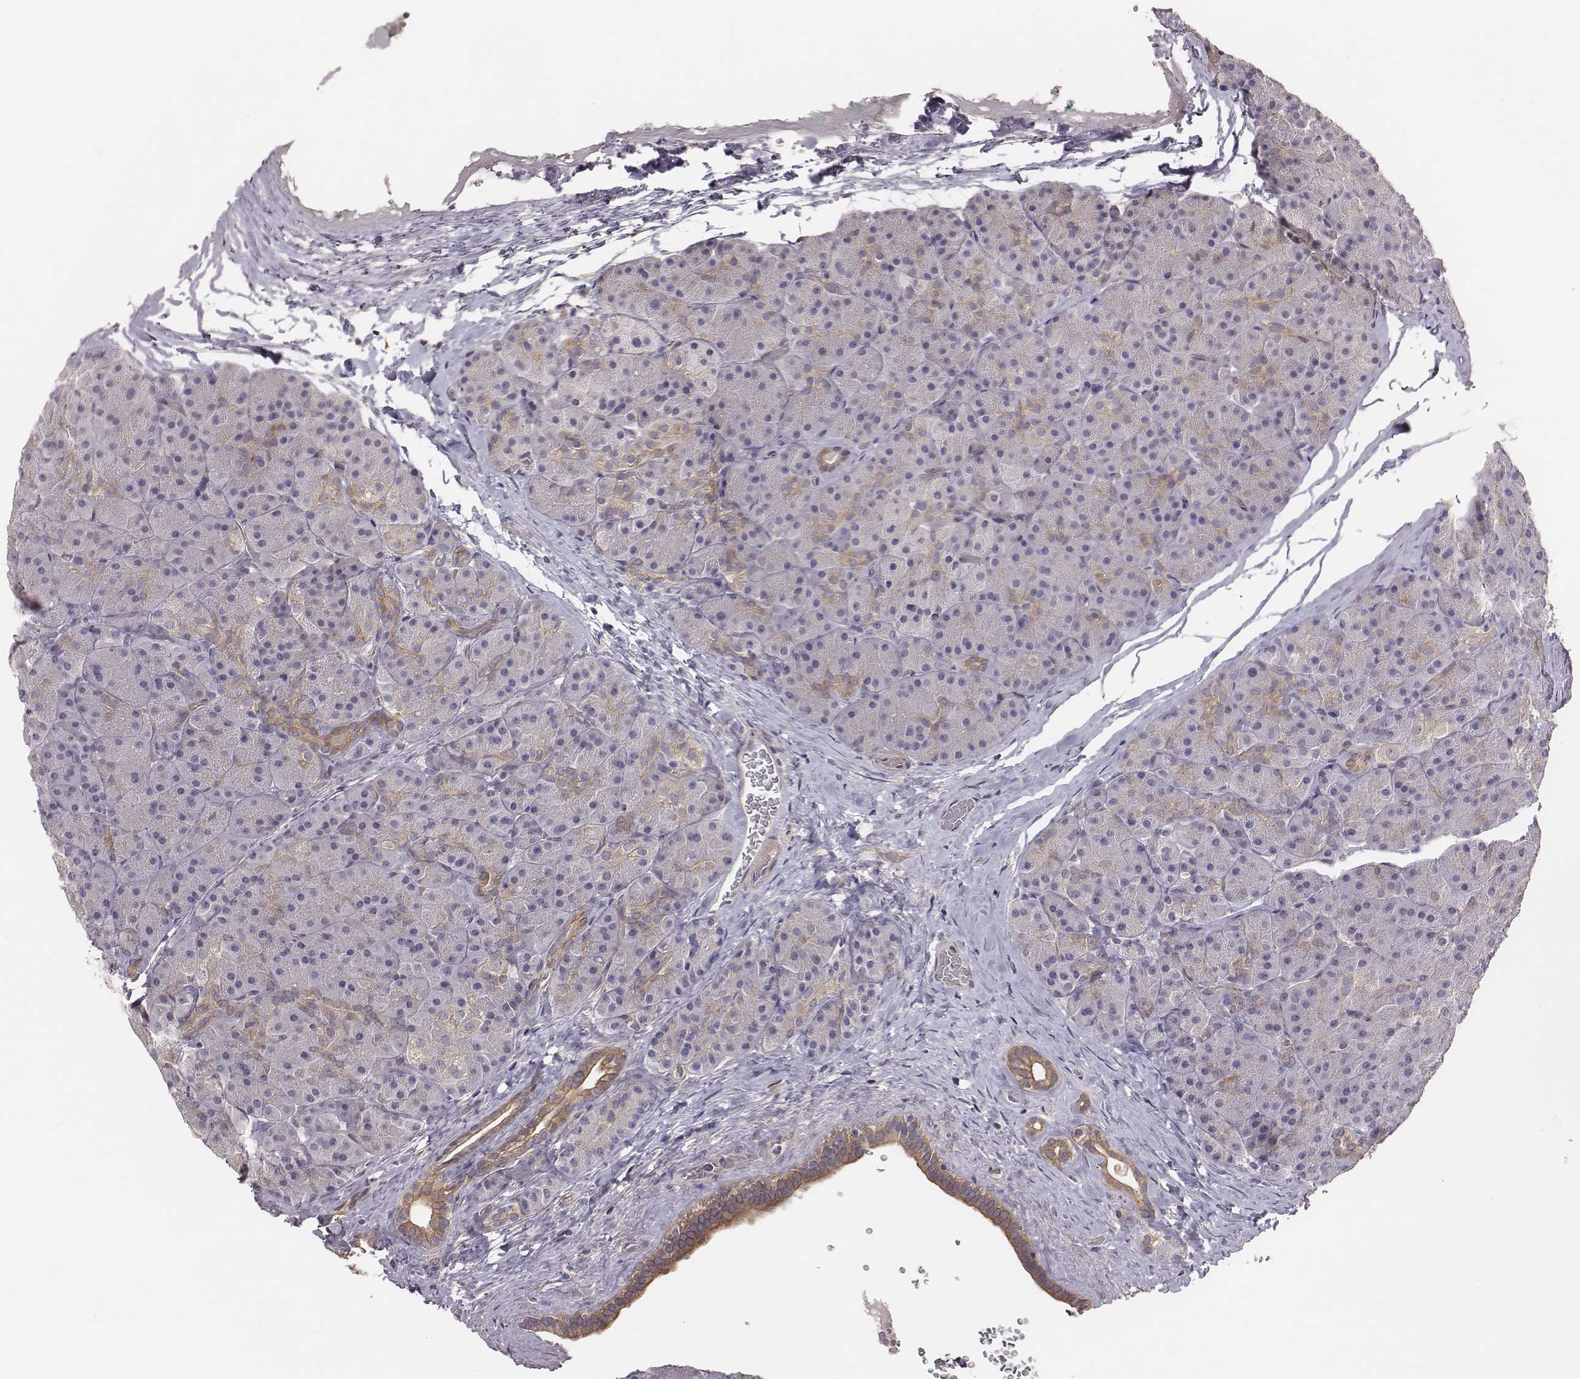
{"staining": {"intensity": "negative", "quantity": "none", "location": "none"}, "tissue": "pancreas", "cell_type": "Exocrine glandular cells", "image_type": "normal", "snomed": [{"axis": "morphology", "description": "Normal tissue, NOS"}, {"axis": "topography", "description": "Pancreas"}], "caption": "DAB (3,3'-diaminobenzidine) immunohistochemical staining of benign human pancreas demonstrates no significant positivity in exocrine glandular cells.", "gene": "SCARF1", "patient": {"sex": "male", "age": 57}}